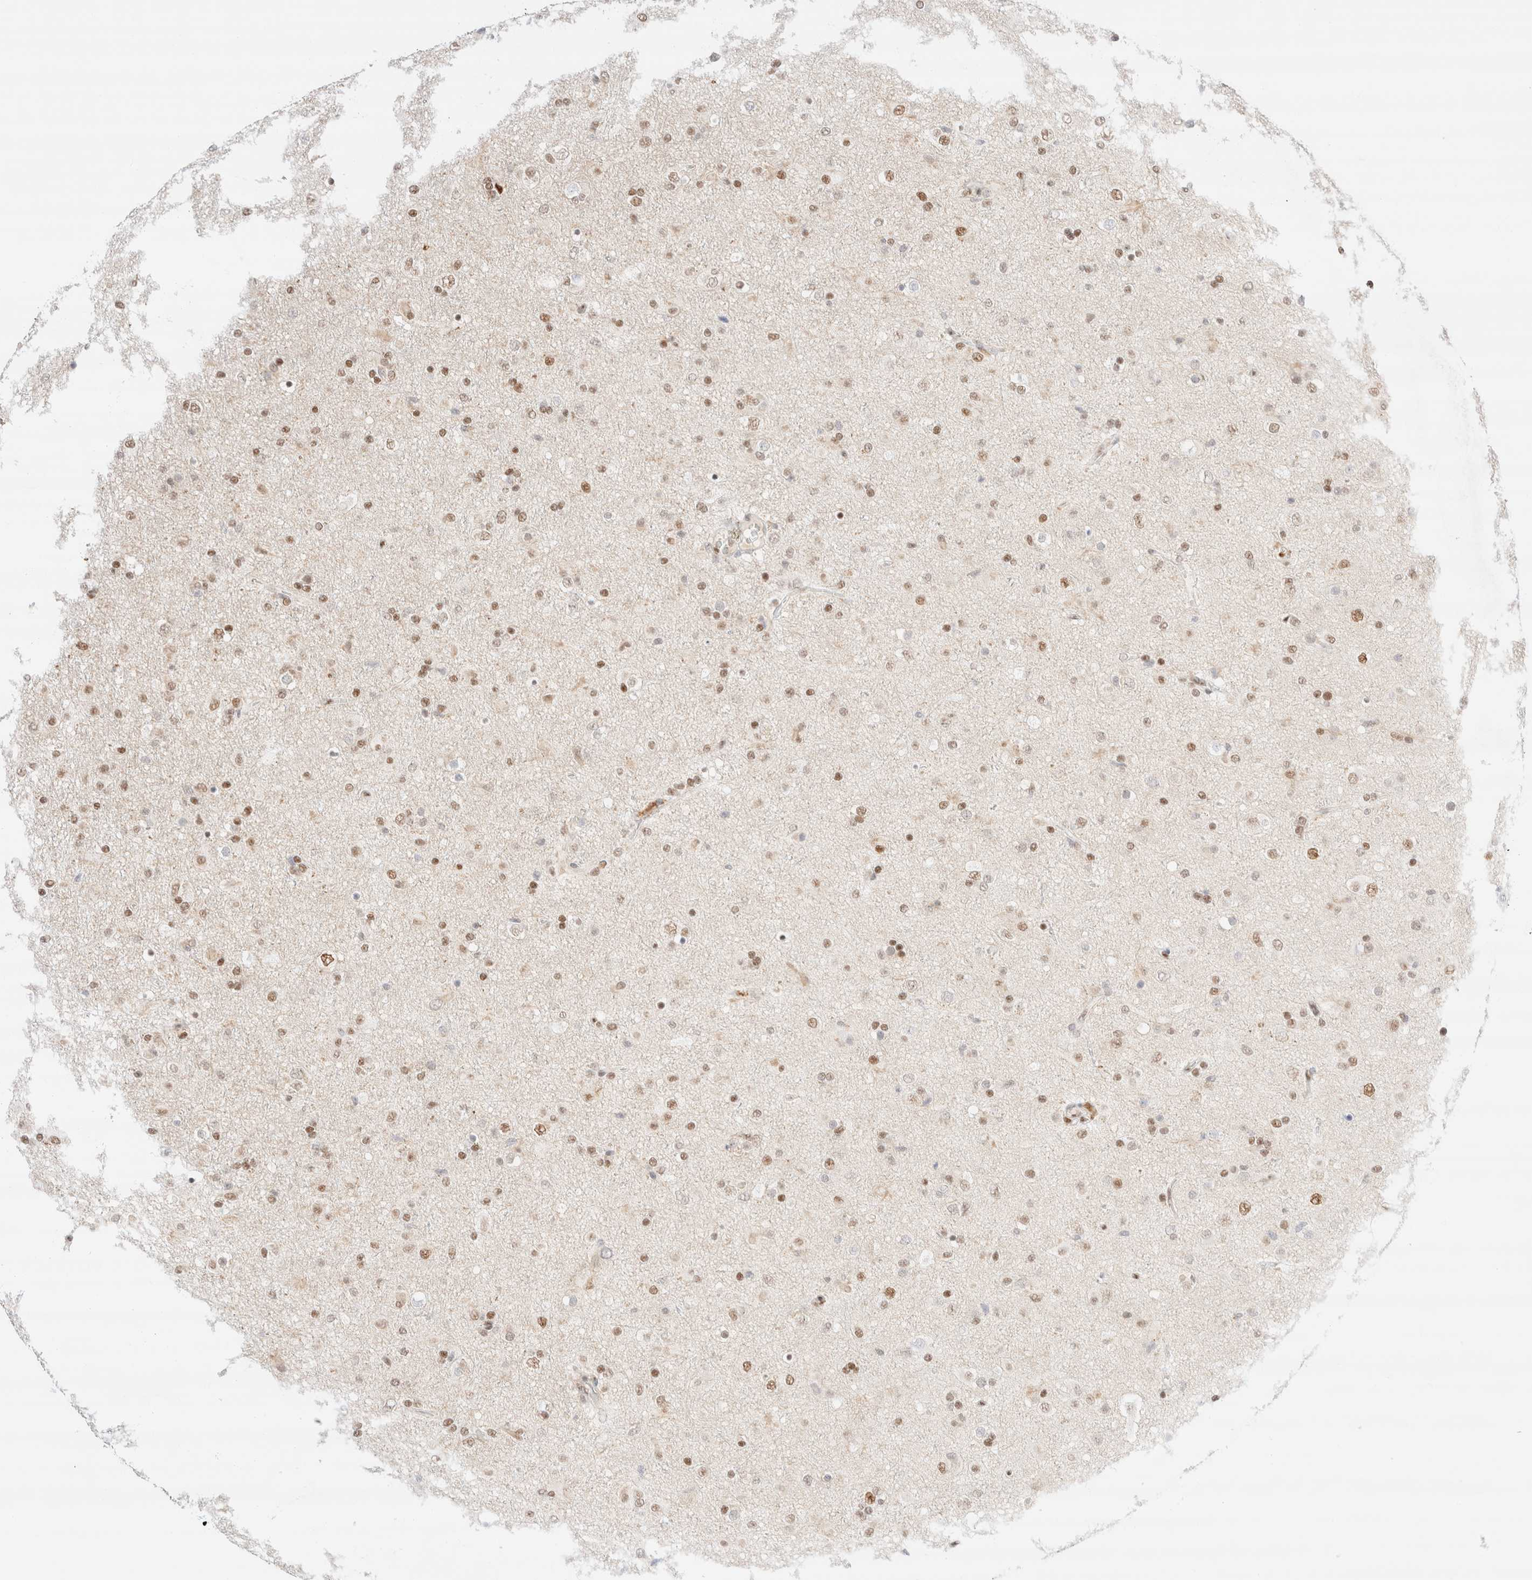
{"staining": {"intensity": "moderate", "quantity": ">75%", "location": "nuclear"}, "tissue": "glioma", "cell_type": "Tumor cells", "image_type": "cancer", "snomed": [{"axis": "morphology", "description": "Glioma, malignant, Low grade"}, {"axis": "topography", "description": "Brain"}], "caption": "IHC histopathology image of low-grade glioma (malignant) stained for a protein (brown), which exhibits medium levels of moderate nuclear positivity in about >75% of tumor cells.", "gene": "CIC", "patient": {"sex": "male", "age": 65}}